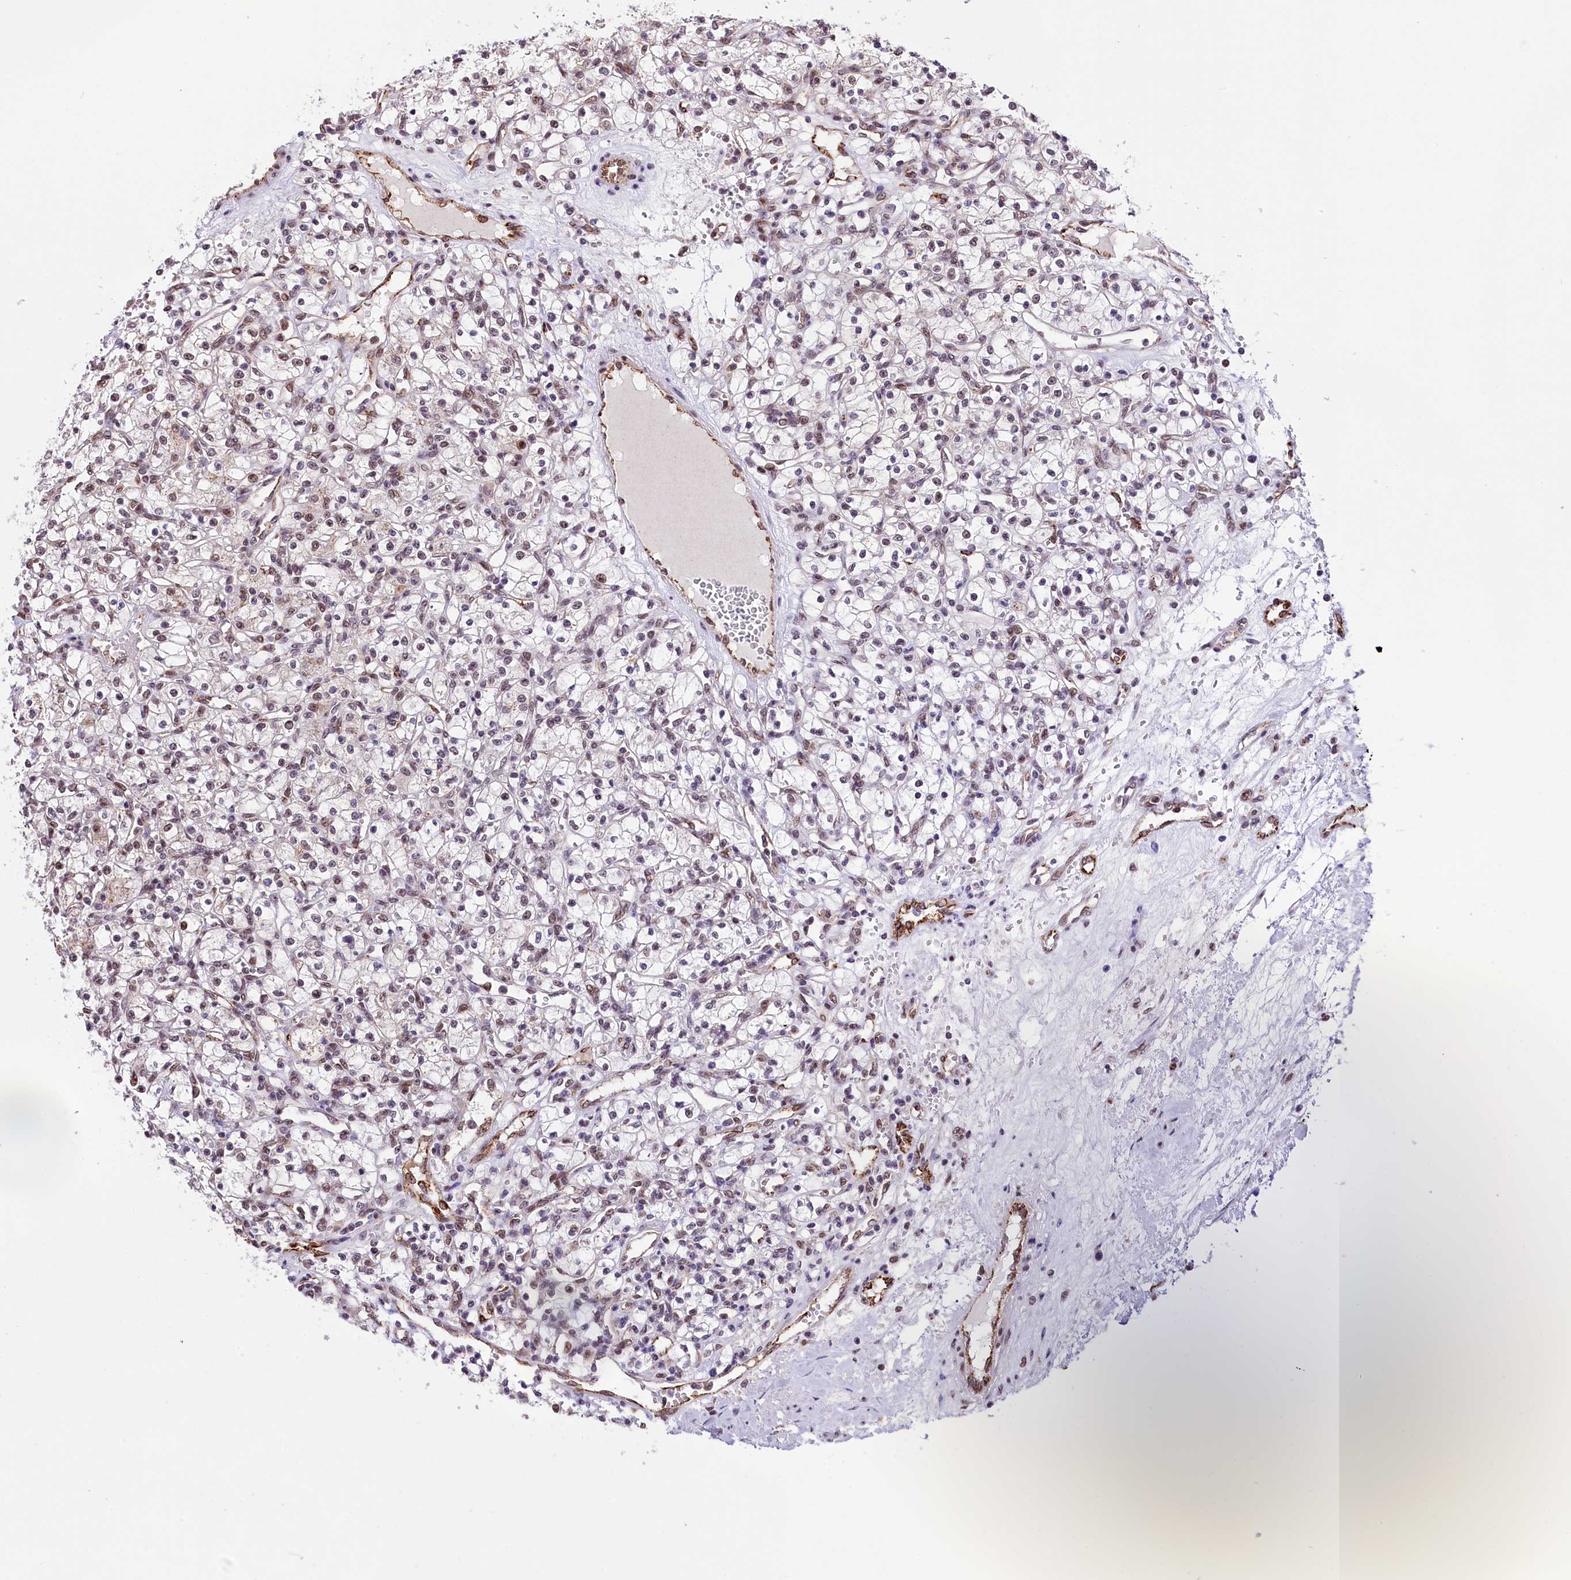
{"staining": {"intensity": "weak", "quantity": "<25%", "location": "nuclear"}, "tissue": "renal cancer", "cell_type": "Tumor cells", "image_type": "cancer", "snomed": [{"axis": "morphology", "description": "Adenocarcinoma, NOS"}, {"axis": "topography", "description": "Kidney"}], "caption": "The photomicrograph exhibits no significant staining in tumor cells of renal cancer (adenocarcinoma).", "gene": "MRPL54", "patient": {"sex": "female", "age": 59}}